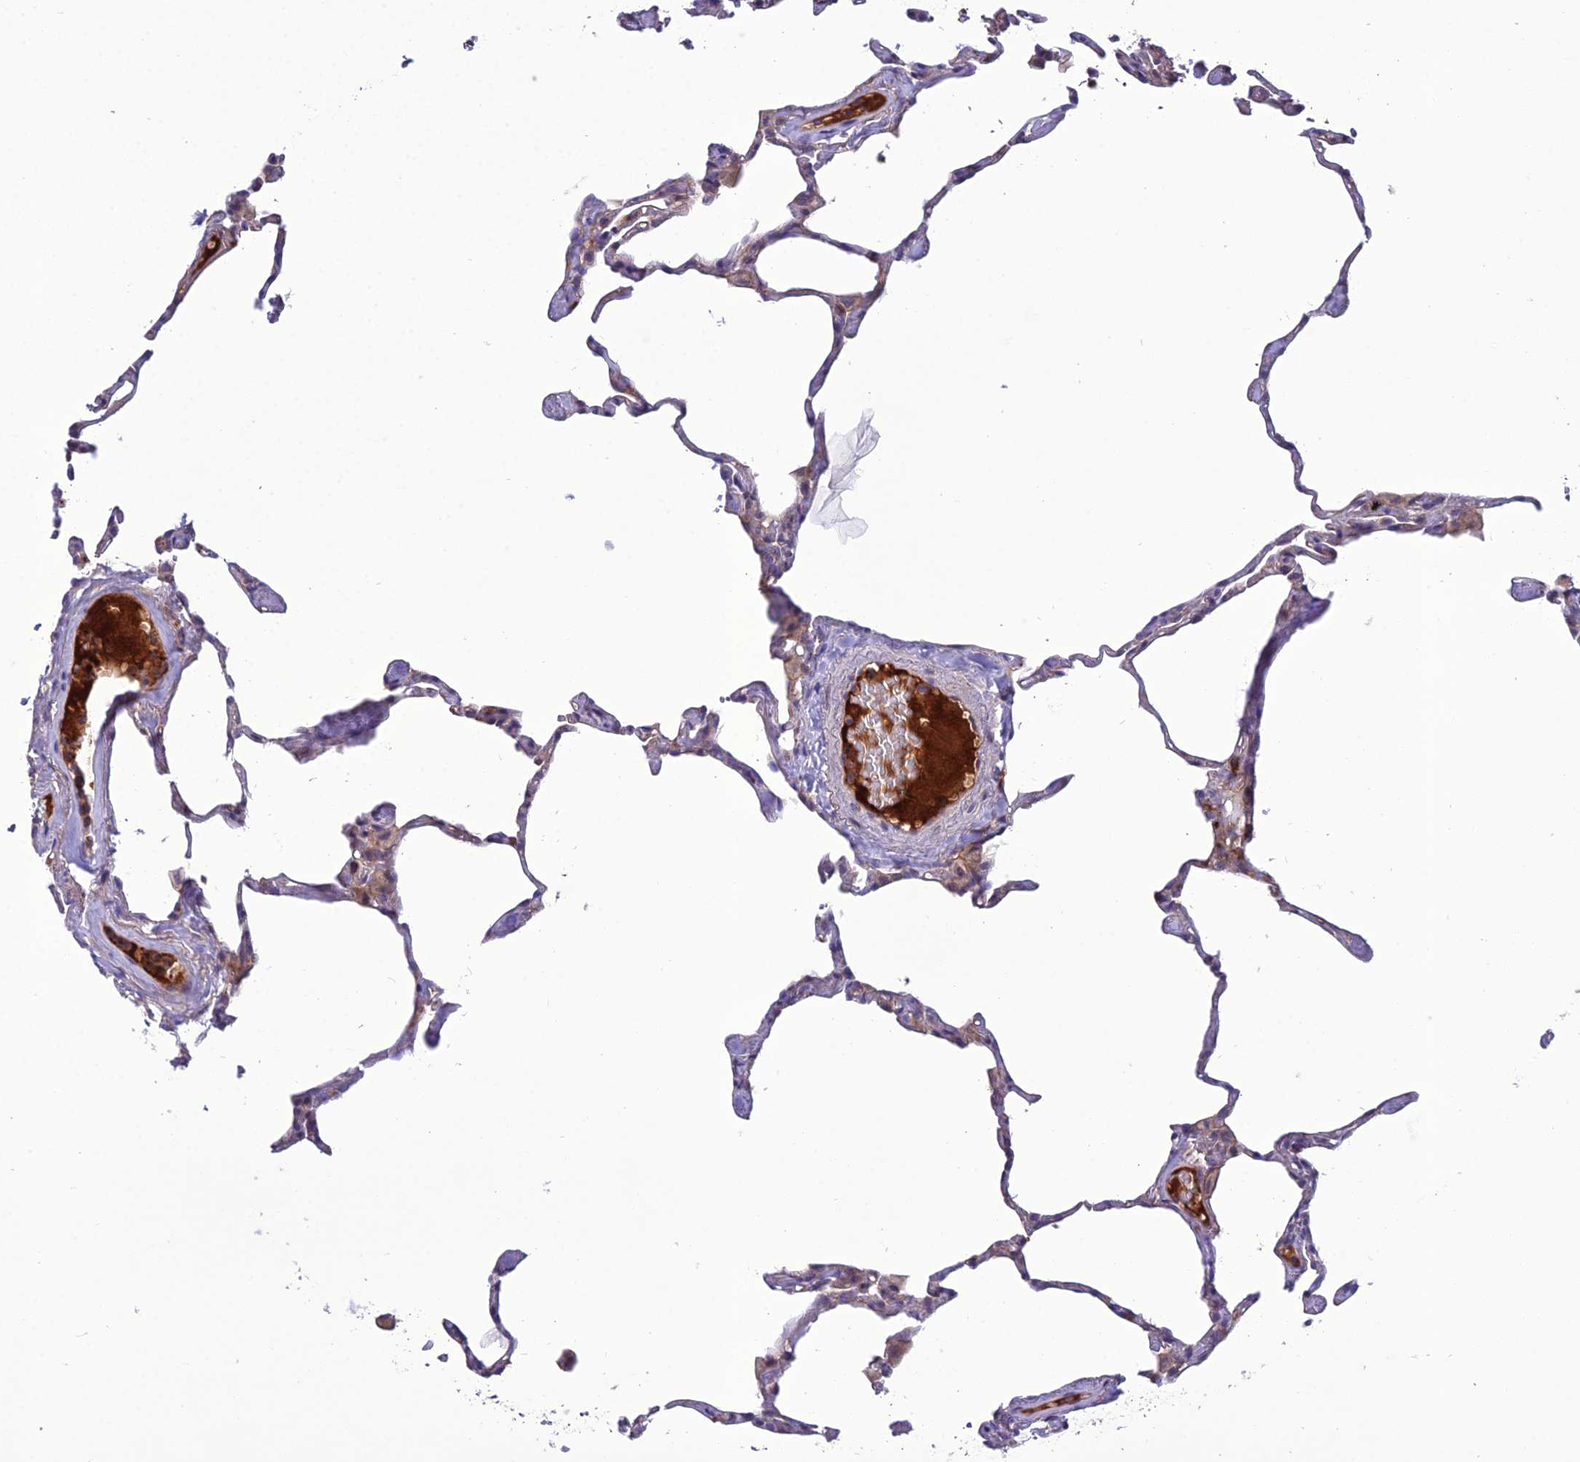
{"staining": {"intensity": "weak", "quantity": "25%-75%", "location": "cytoplasmic/membranous"}, "tissue": "lung", "cell_type": "Alveolar cells", "image_type": "normal", "snomed": [{"axis": "morphology", "description": "Normal tissue, NOS"}, {"axis": "topography", "description": "Lung"}], "caption": "The immunohistochemical stain shows weak cytoplasmic/membranous expression in alveolar cells of normal lung.", "gene": "GDF6", "patient": {"sex": "male", "age": 65}}